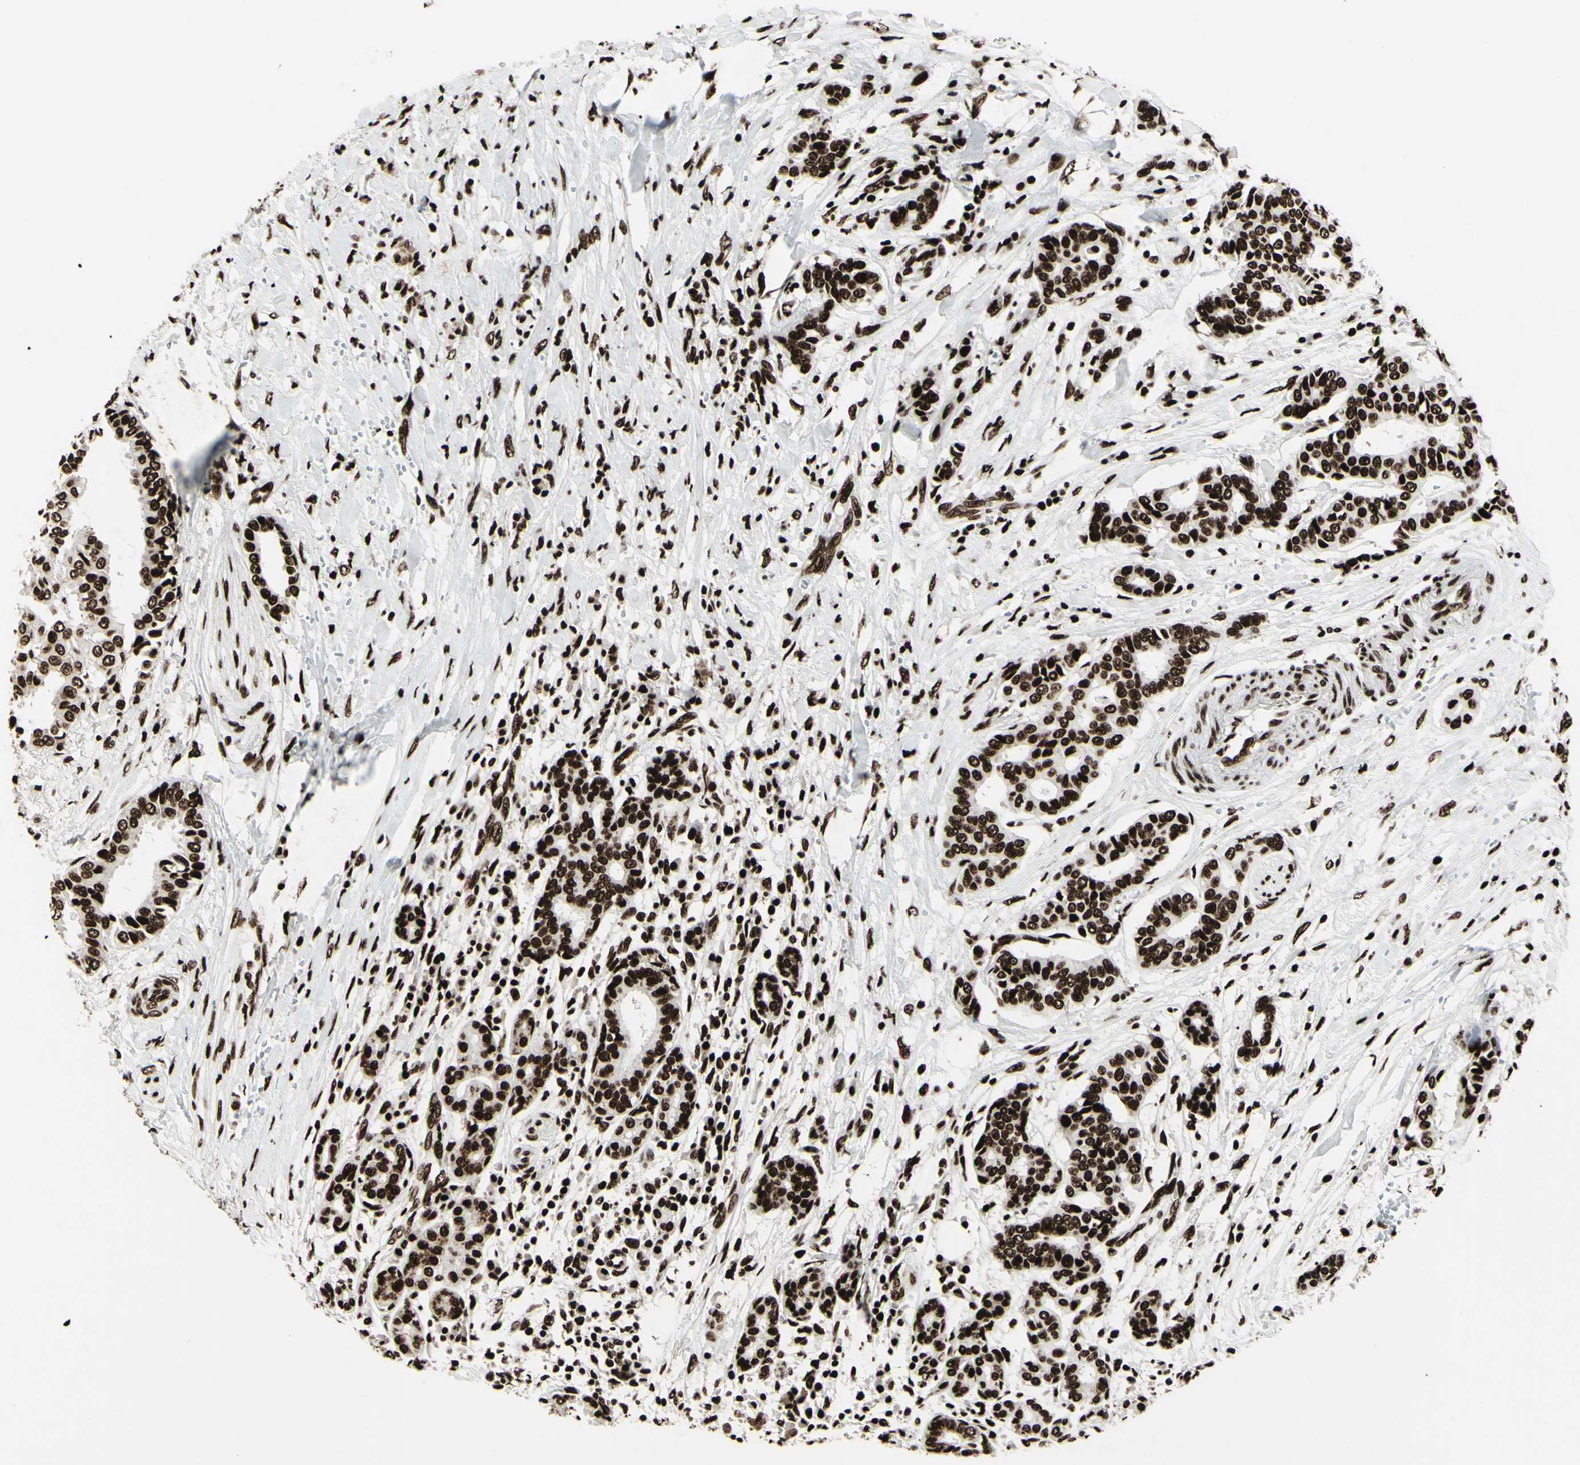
{"staining": {"intensity": "strong", "quantity": ">75%", "location": "nuclear"}, "tissue": "head and neck cancer", "cell_type": "Tumor cells", "image_type": "cancer", "snomed": [{"axis": "morphology", "description": "Adenocarcinoma, NOS"}, {"axis": "topography", "description": "Salivary gland"}, {"axis": "topography", "description": "Head-Neck"}], "caption": "High-magnification brightfield microscopy of head and neck adenocarcinoma stained with DAB (brown) and counterstained with hematoxylin (blue). tumor cells exhibit strong nuclear staining is seen in about>75% of cells.", "gene": "U2AF2", "patient": {"sex": "female", "age": 59}}